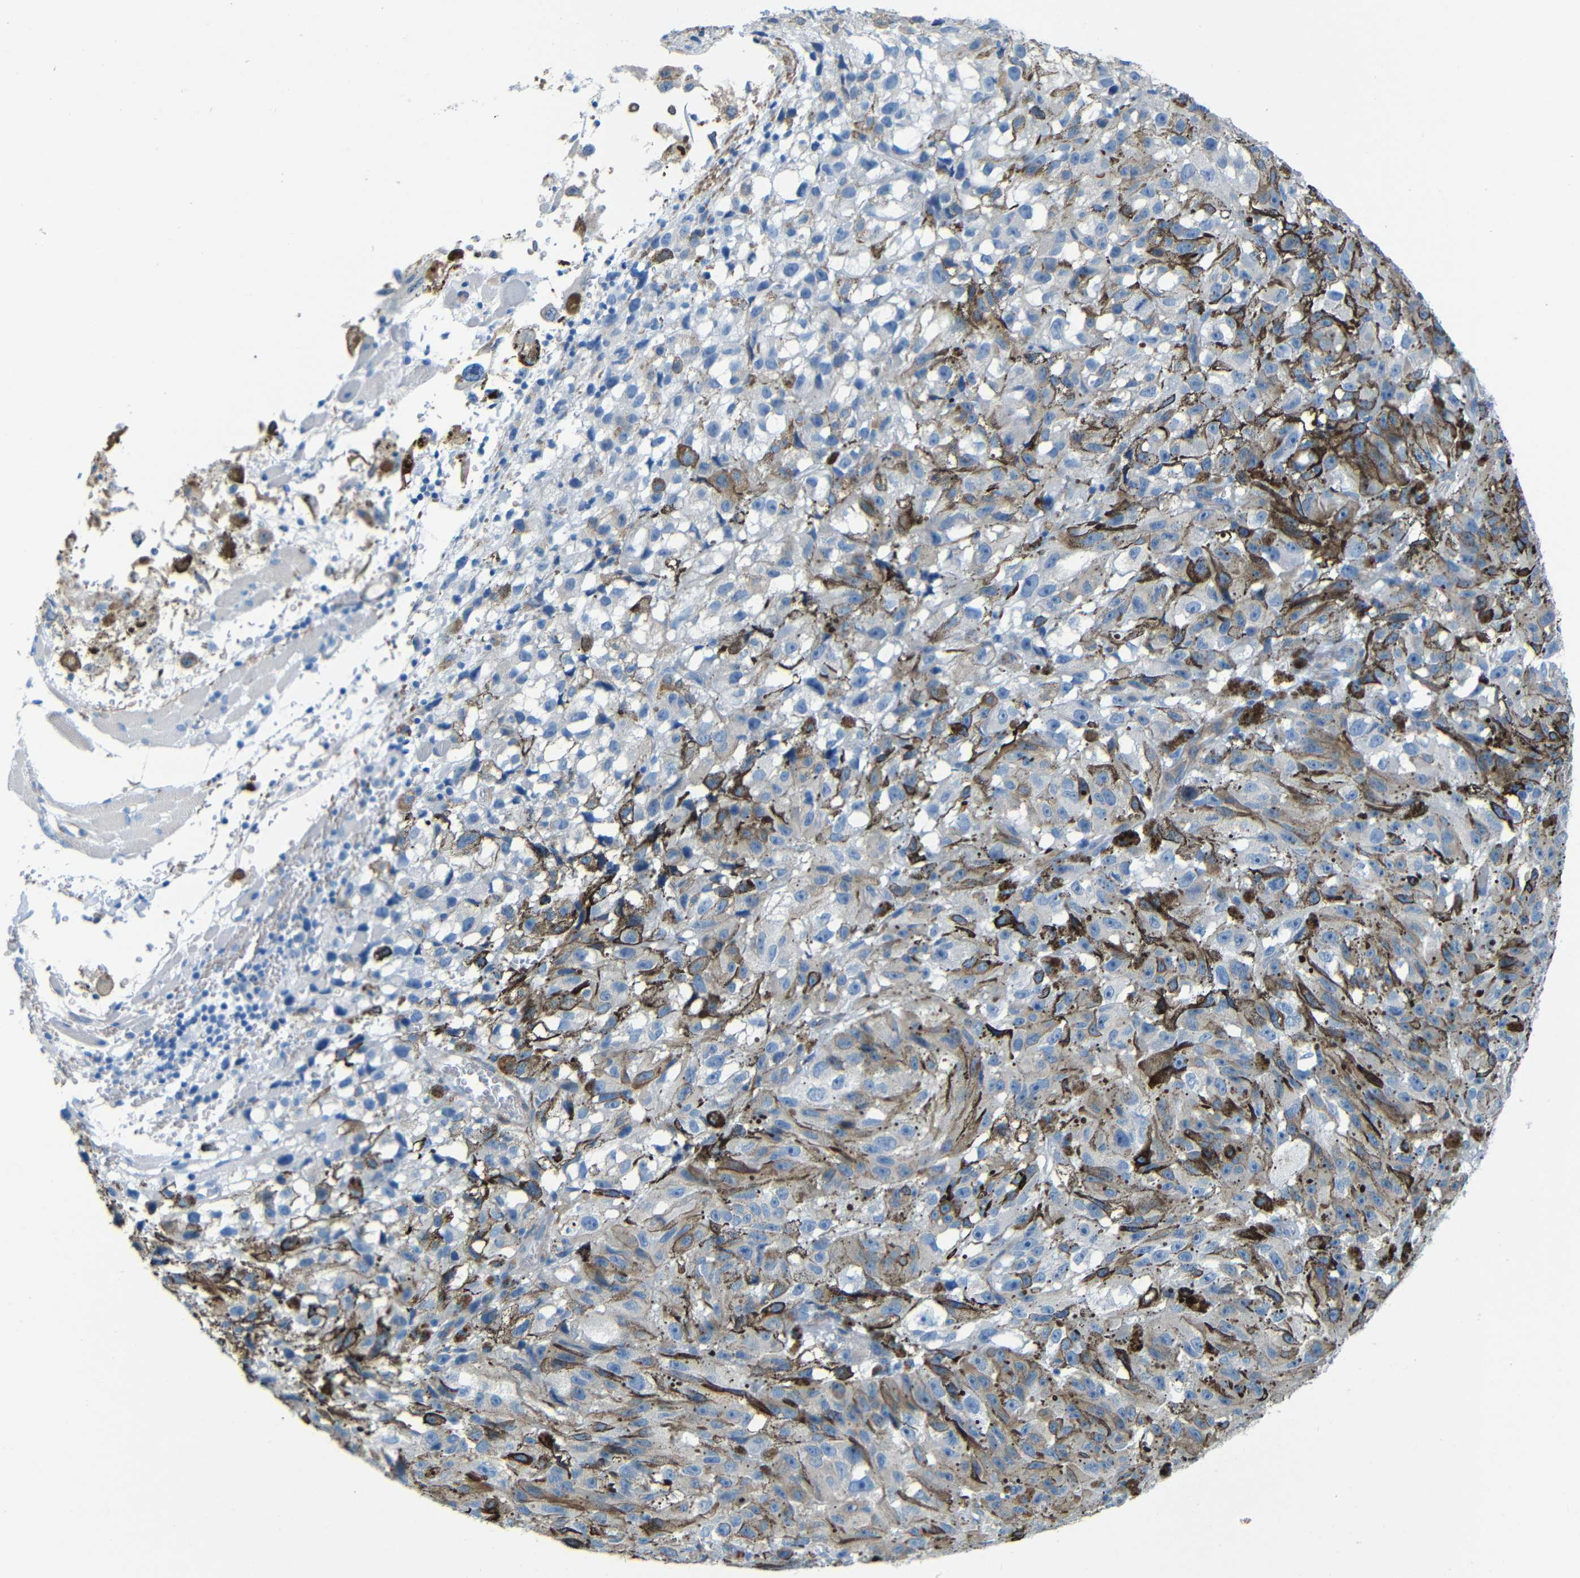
{"staining": {"intensity": "negative", "quantity": "none", "location": "none"}, "tissue": "melanoma", "cell_type": "Tumor cells", "image_type": "cancer", "snomed": [{"axis": "morphology", "description": "Malignant melanoma, NOS"}, {"axis": "topography", "description": "Skin"}], "caption": "Tumor cells show no significant protein expression in melanoma. Nuclei are stained in blue.", "gene": "MAP2", "patient": {"sex": "female", "age": 104}}